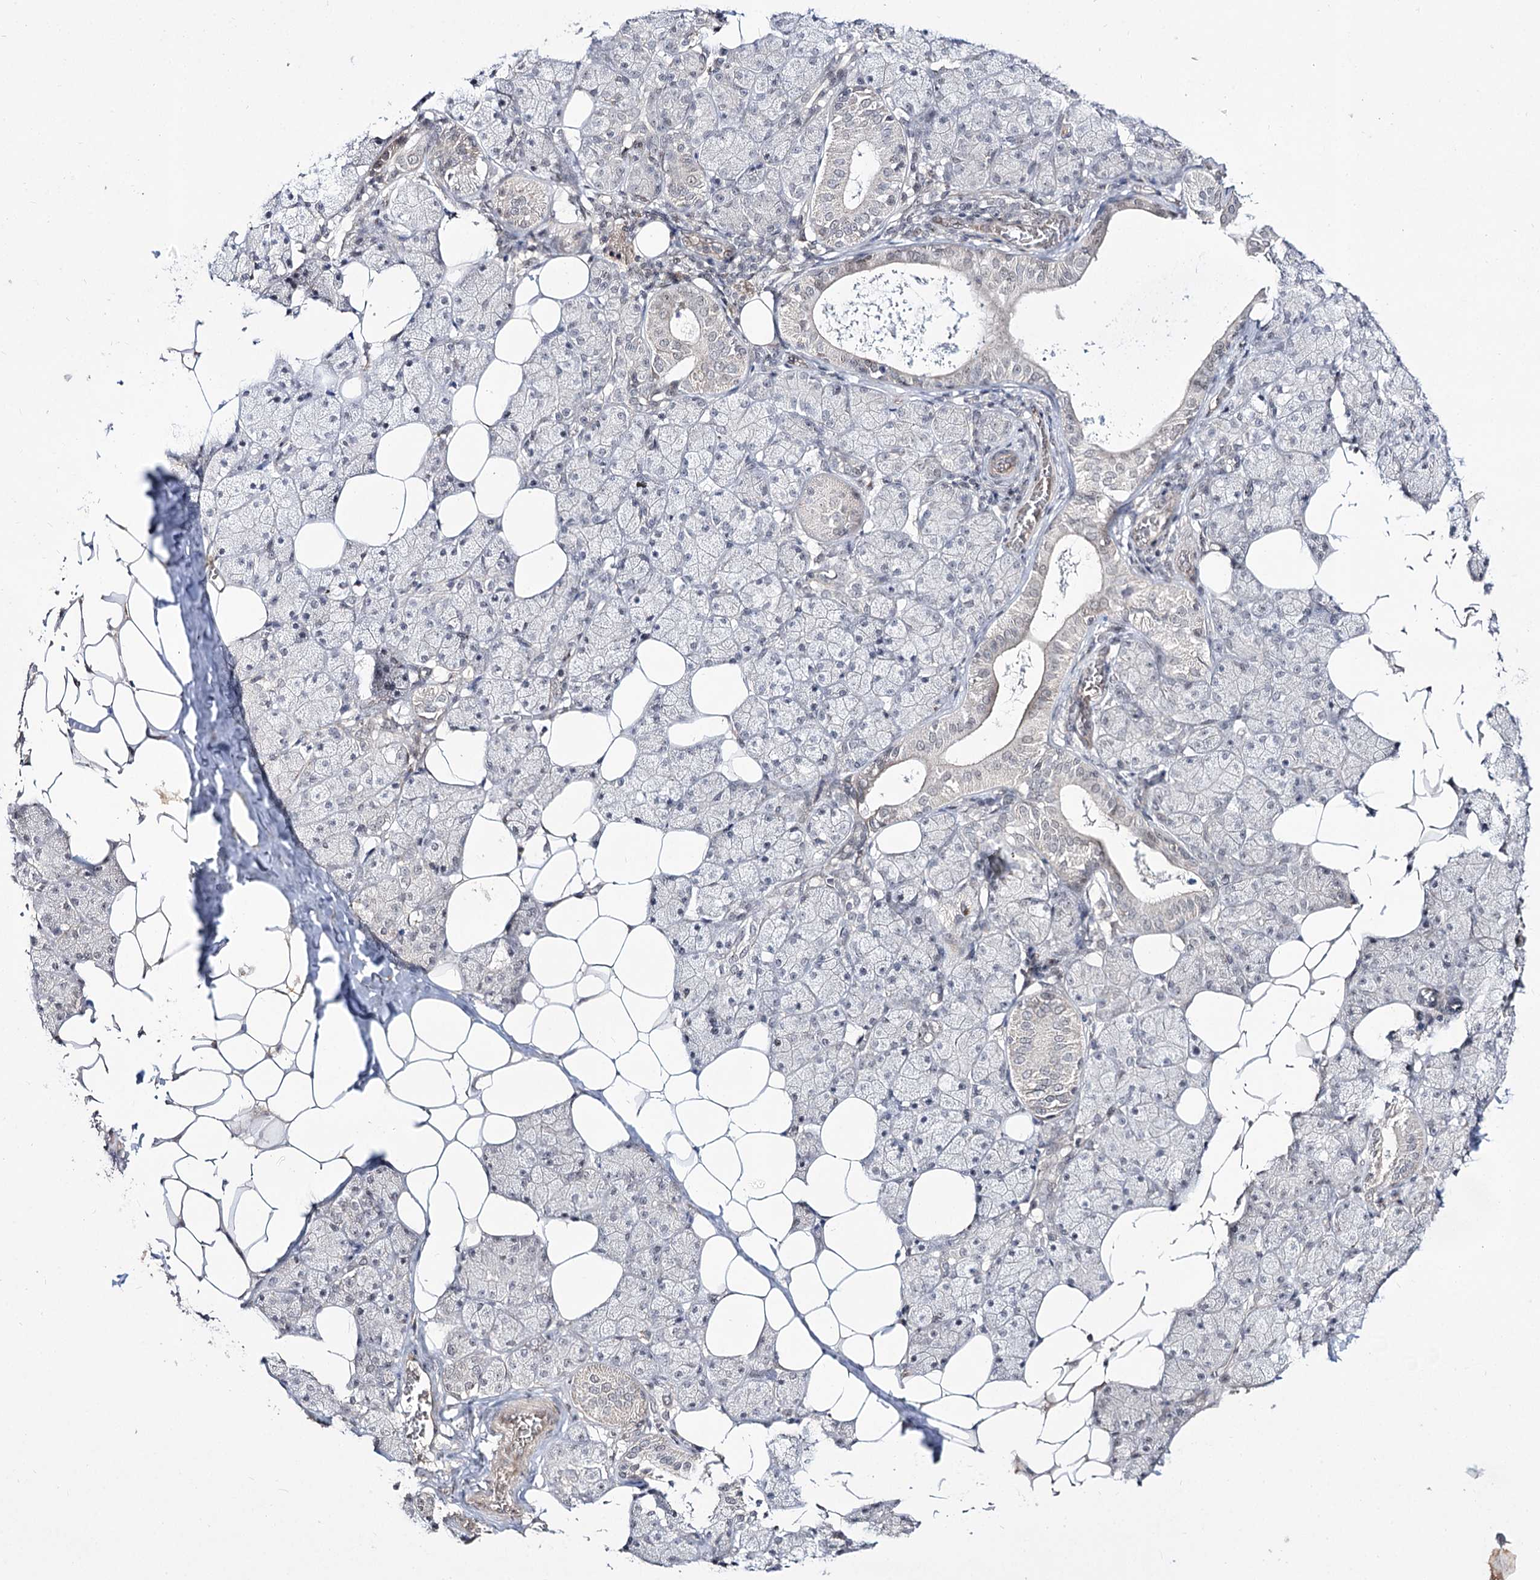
{"staining": {"intensity": "moderate", "quantity": "<25%", "location": "cytoplasmic/membranous"}, "tissue": "salivary gland", "cell_type": "Glandular cells", "image_type": "normal", "snomed": [{"axis": "morphology", "description": "Normal tissue, NOS"}, {"axis": "topography", "description": "Salivary gland"}], "caption": "A brown stain labels moderate cytoplasmic/membranous staining of a protein in glandular cells of benign human salivary gland. (DAB (3,3'-diaminobenzidine) IHC, brown staining for protein, blue staining for nuclei).", "gene": "RRP9", "patient": {"sex": "female", "age": 33}}